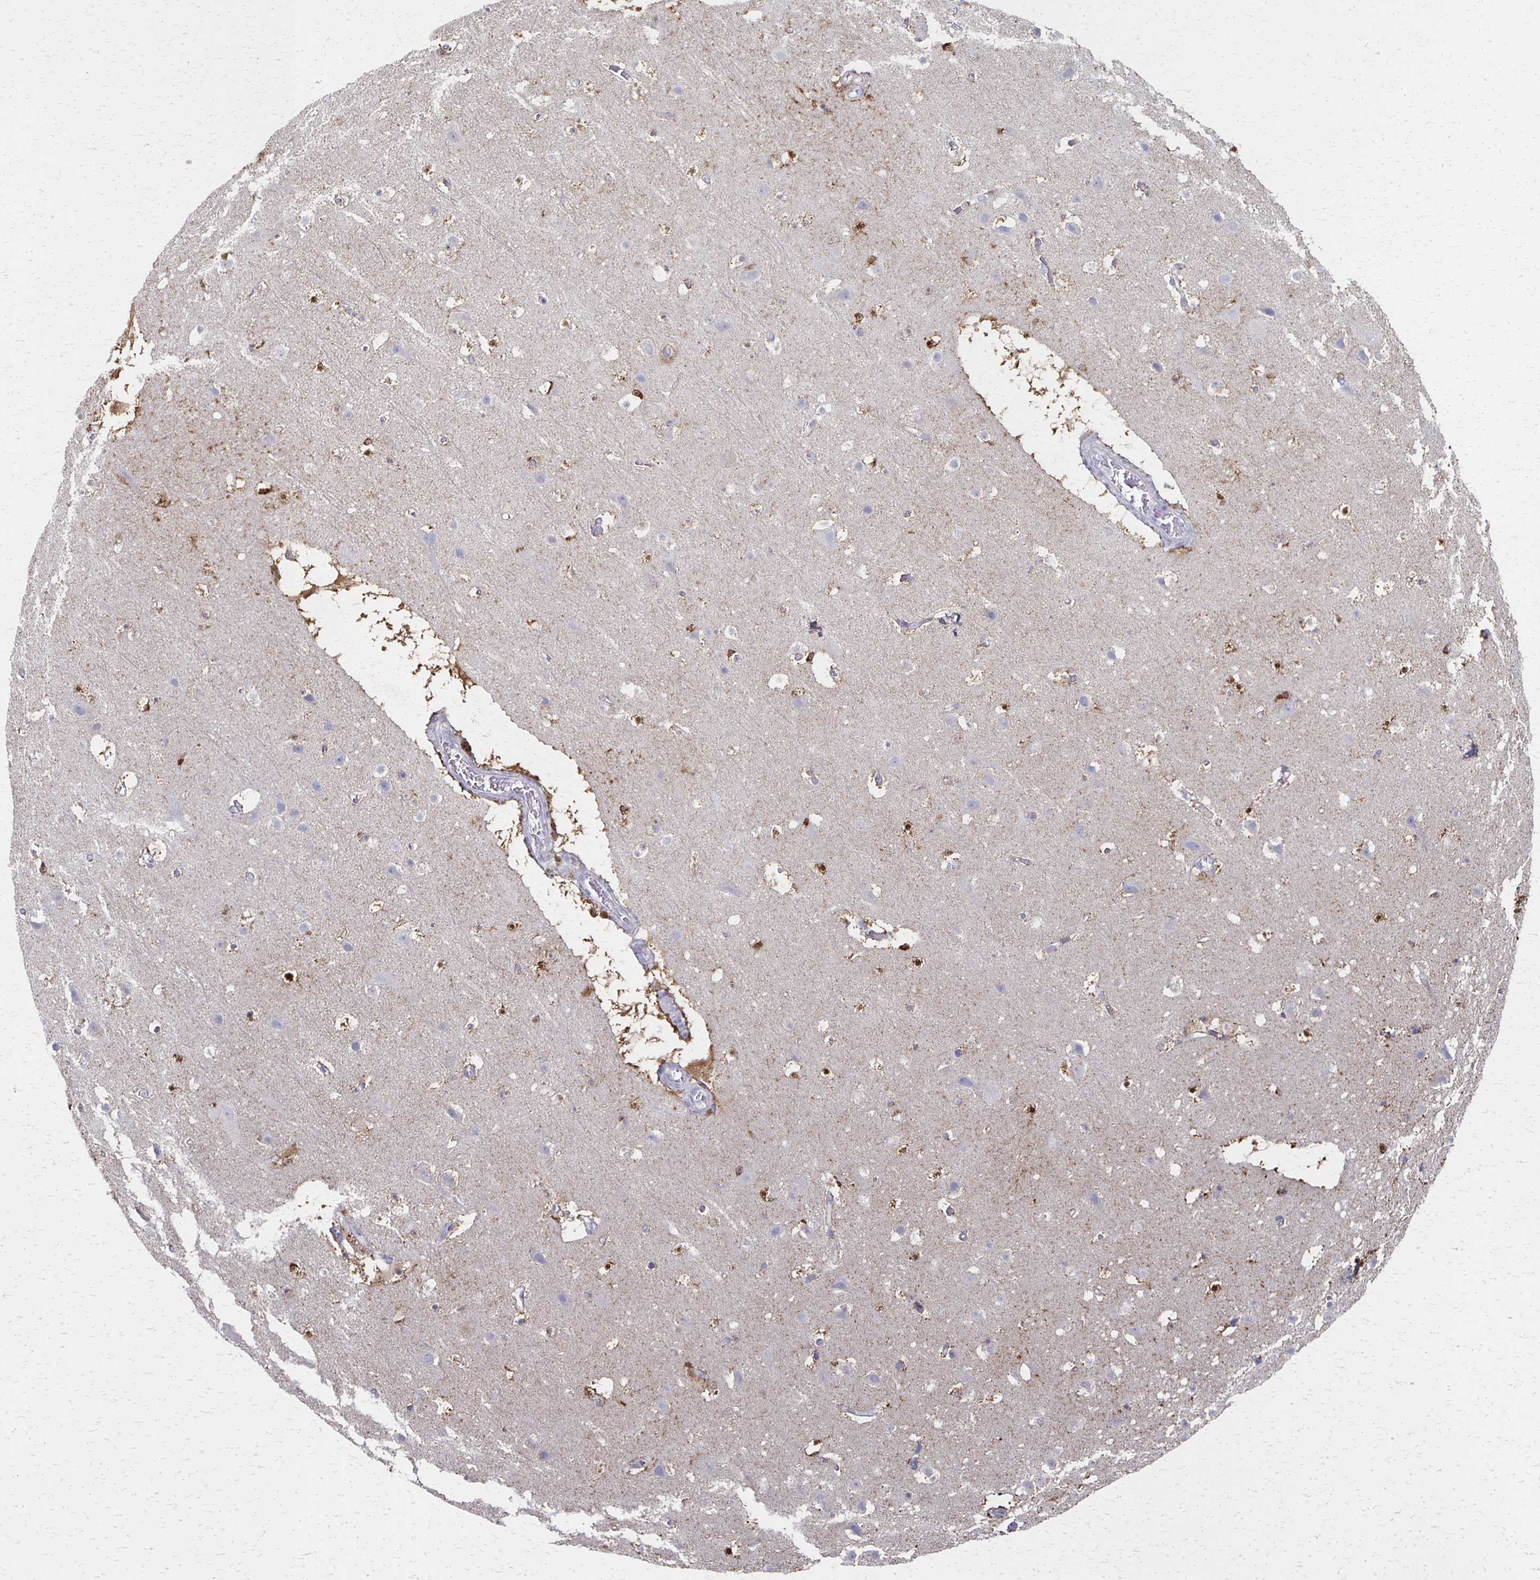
{"staining": {"intensity": "moderate", "quantity": "<25%", "location": "cytoplasmic/membranous"}, "tissue": "cerebral cortex", "cell_type": "Endothelial cells", "image_type": "normal", "snomed": [{"axis": "morphology", "description": "Normal tissue, NOS"}, {"axis": "topography", "description": "Cerebral cortex"}], "caption": "Cerebral cortex stained with immunohistochemistry (IHC) exhibits moderate cytoplasmic/membranous positivity in approximately <25% of endothelial cells. Using DAB (brown) and hematoxylin (blue) stains, captured at high magnification using brightfield microscopy.", "gene": "CX3CR1", "patient": {"sex": "female", "age": 42}}